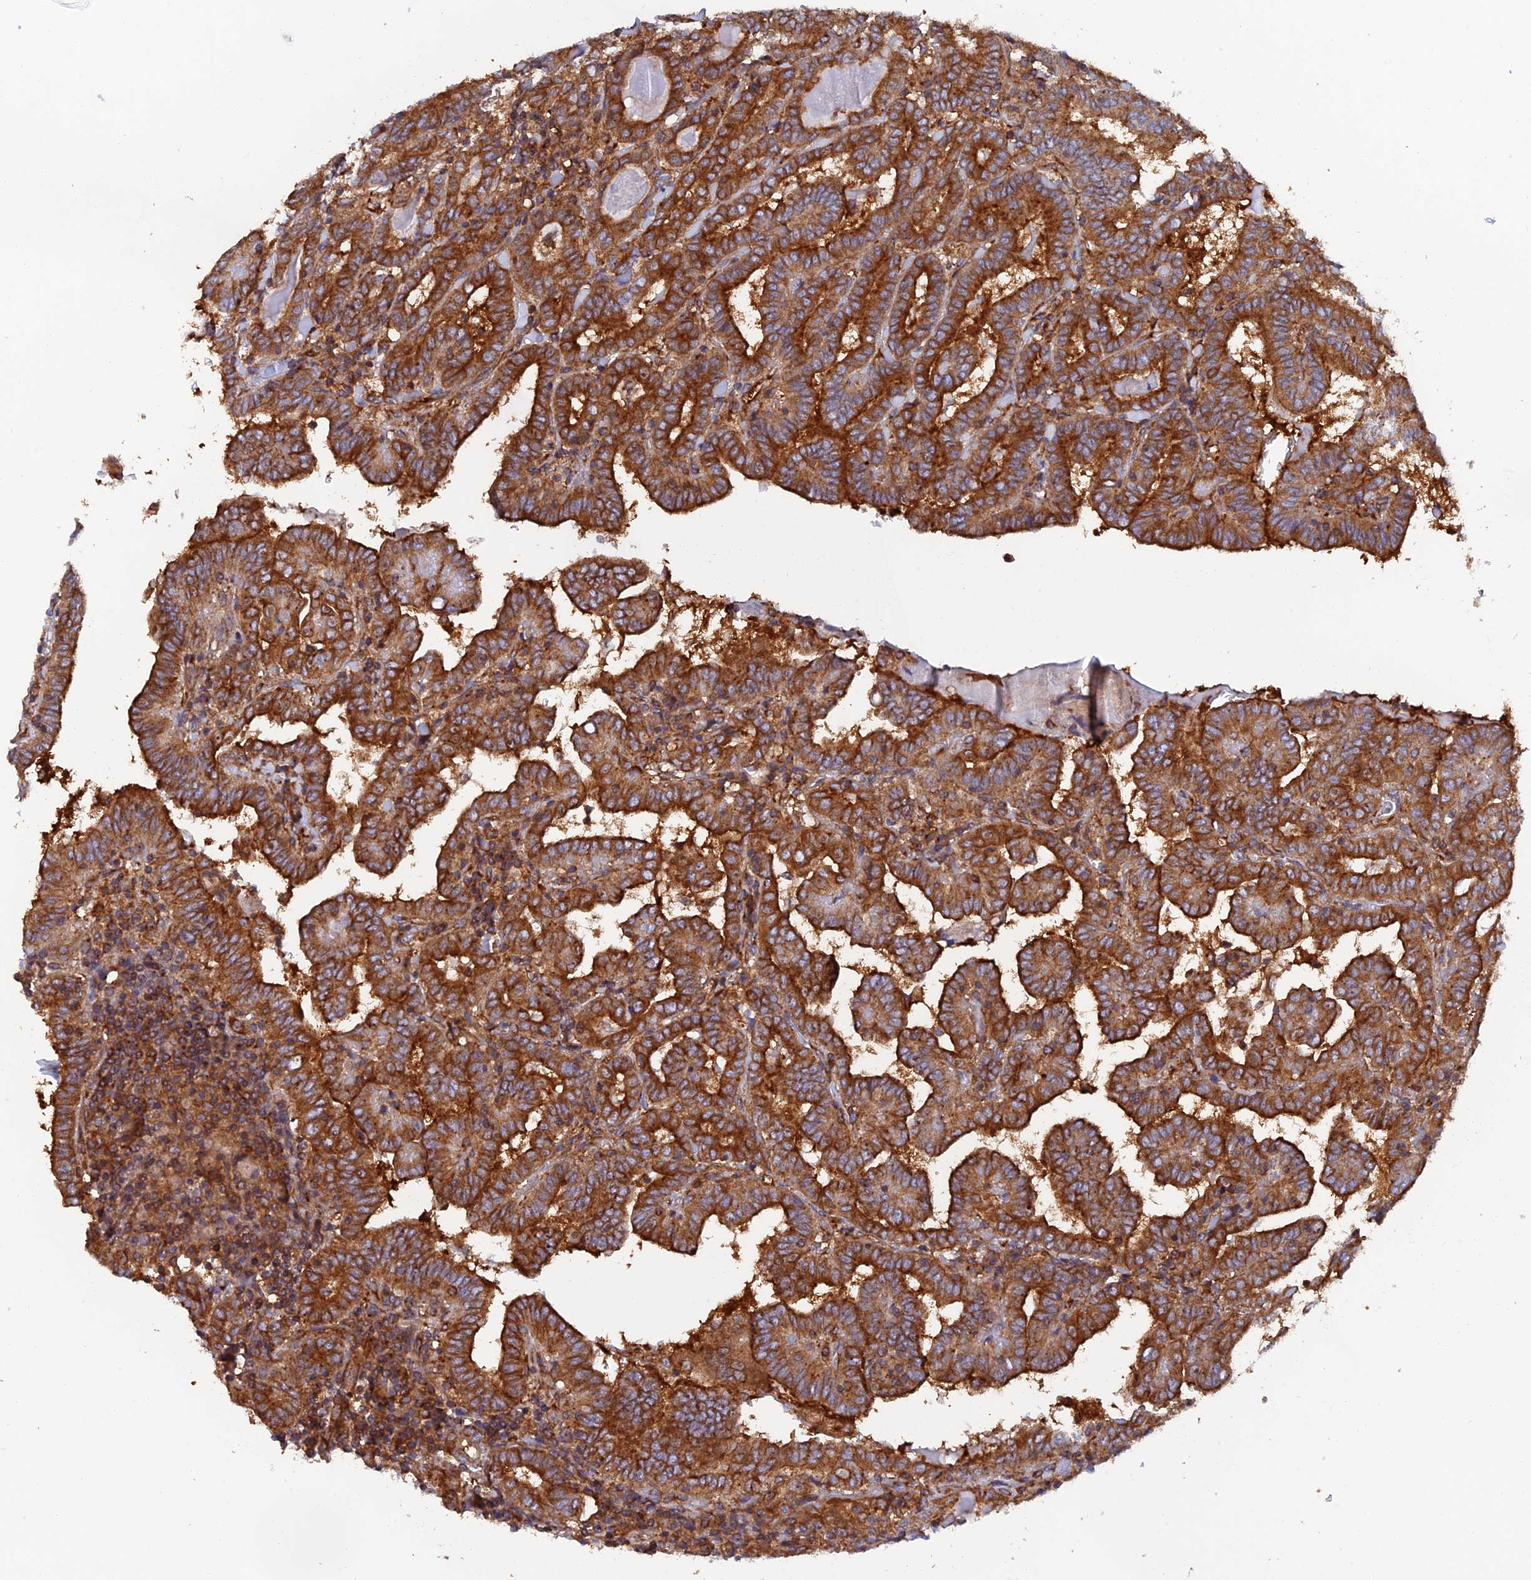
{"staining": {"intensity": "strong", "quantity": ">75%", "location": "cytoplasmic/membranous"}, "tissue": "thyroid cancer", "cell_type": "Tumor cells", "image_type": "cancer", "snomed": [{"axis": "morphology", "description": "Papillary adenocarcinoma, NOS"}, {"axis": "topography", "description": "Thyroid gland"}], "caption": "Human thyroid cancer stained with a brown dye demonstrates strong cytoplasmic/membranous positive positivity in about >75% of tumor cells.", "gene": "DCTN2", "patient": {"sex": "female", "age": 72}}